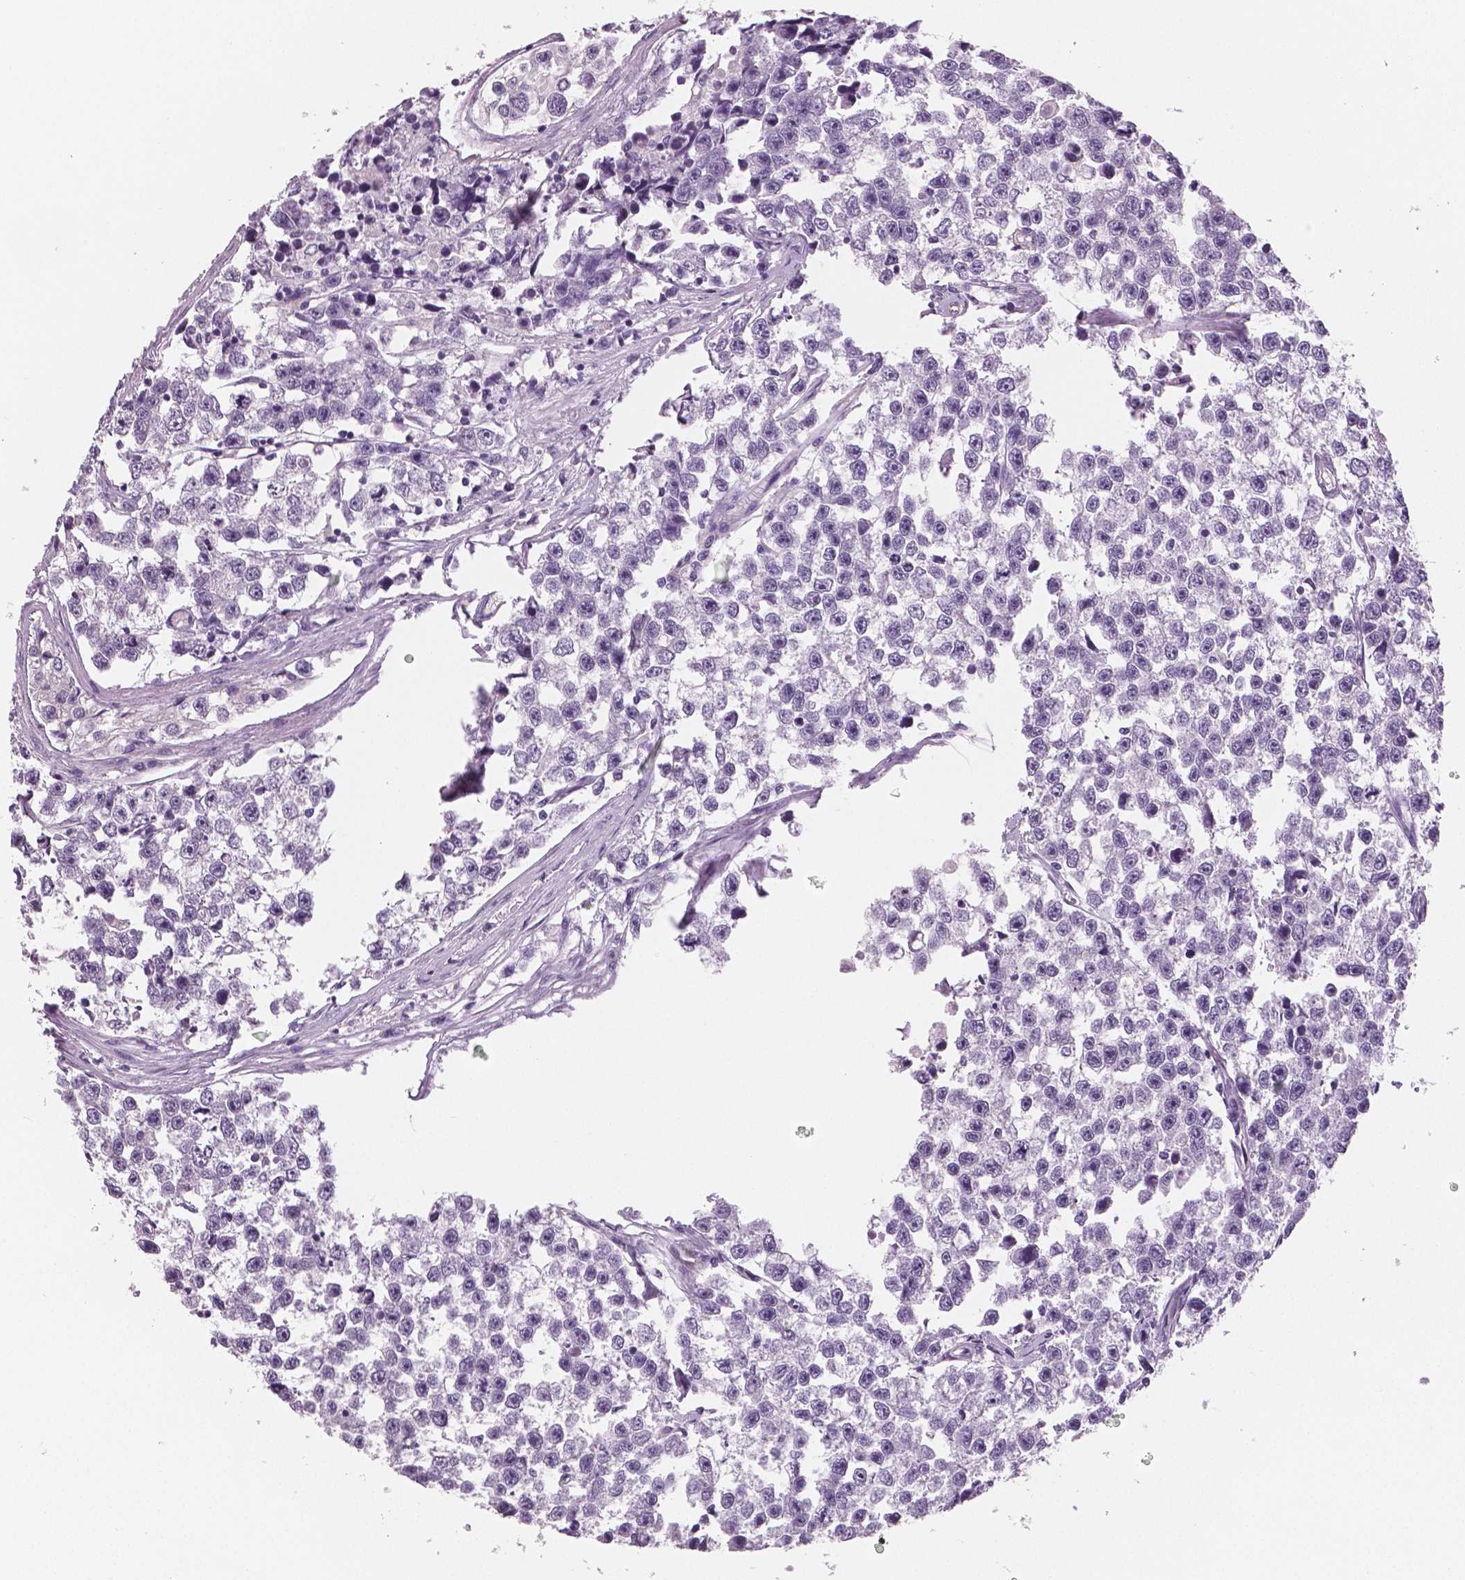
{"staining": {"intensity": "negative", "quantity": "none", "location": "none"}, "tissue": "testis cancer", "cell_type": "Tumor cells", "image_type": "cancer", "snomed": [{"axis": "morphology", "description": "Seminoma, NOS"}, {"axis": "topography", "description": "Testis"}], "caption": "Seminoma (testis) stained for a protein using immunohistochemistry demonstrates no positivity tumor cells.", "gene": "TSPAN7", "patient": {"sex": "male", "age": 26}}